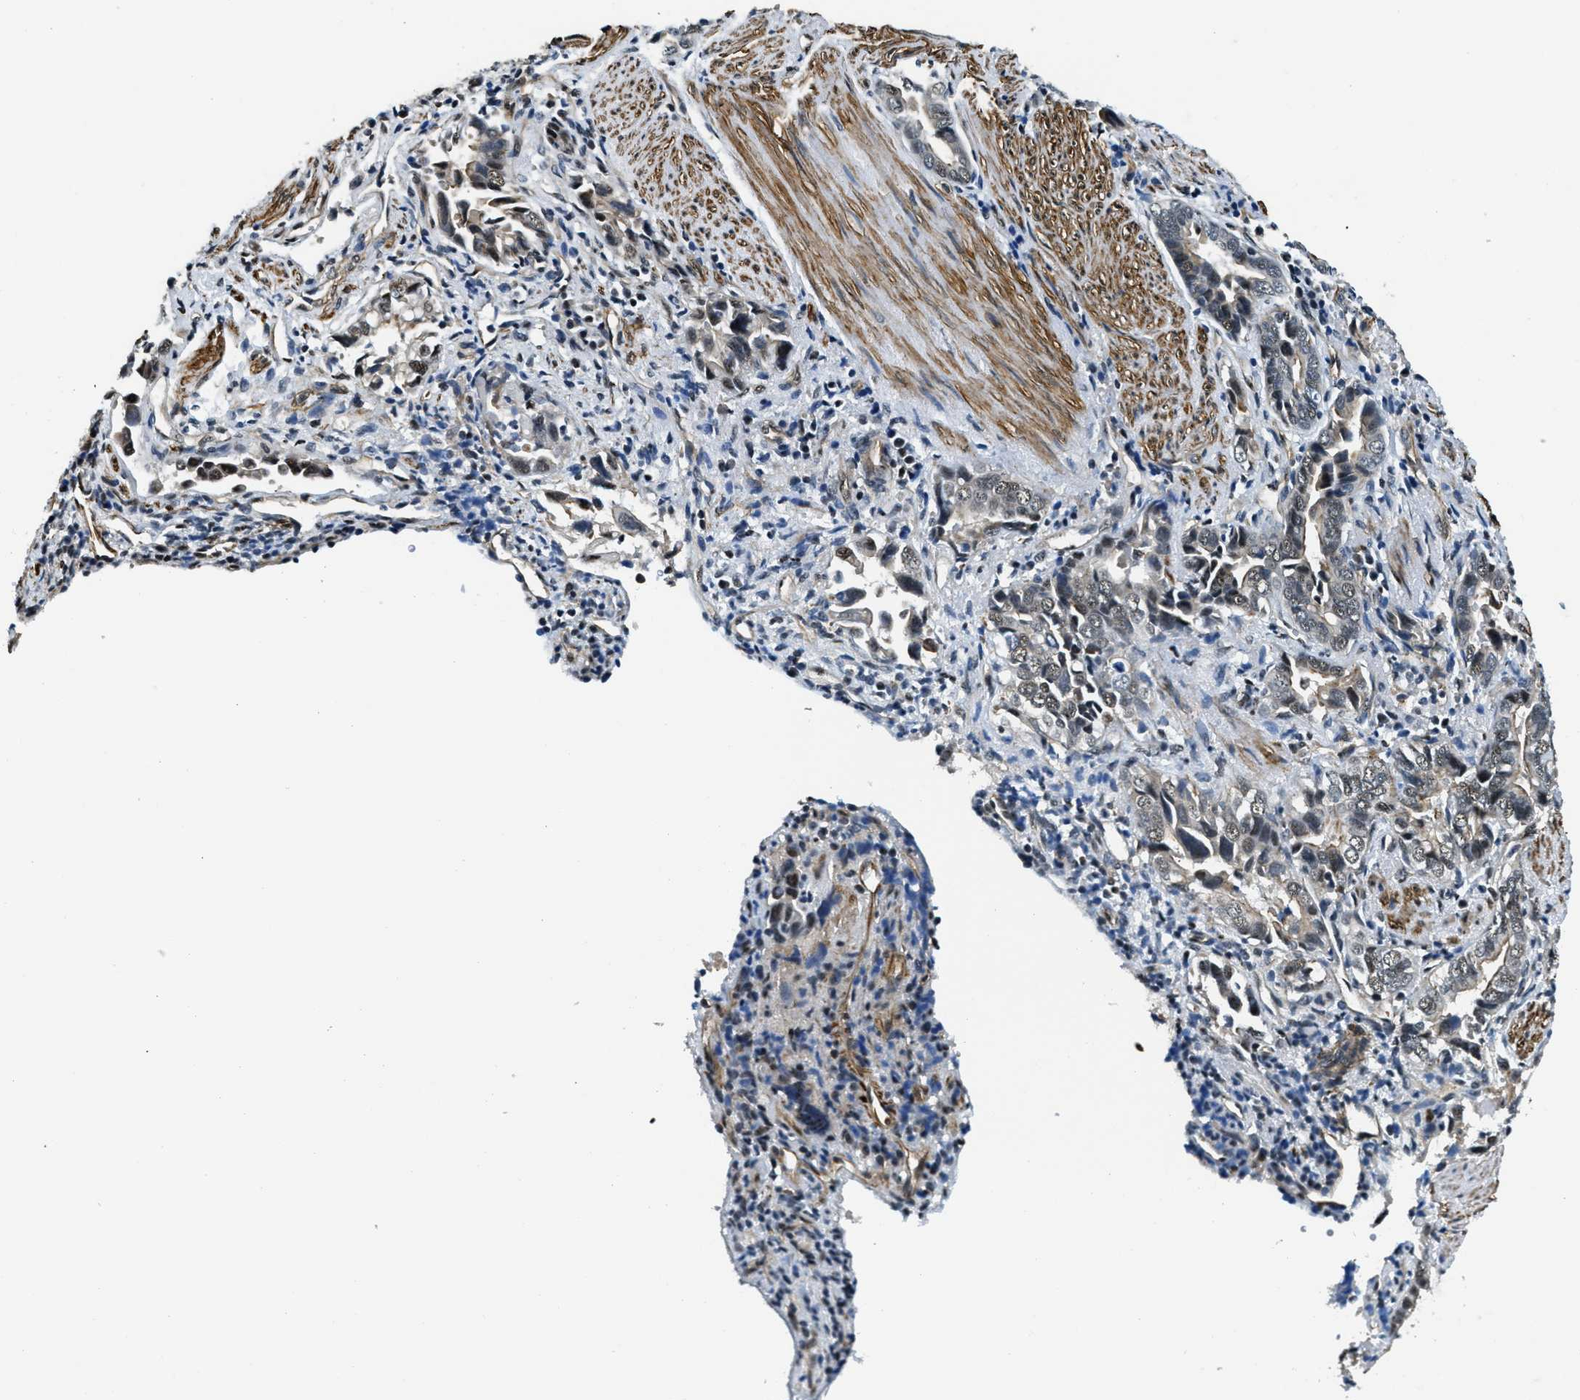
{"staining": {"intensity": "weak", "quantity": "<25%", "location": "nuclear"}, "tissue": "liver cancer", "cell_type": "Tumor cells", "image_type": "cancer", "snomed": [{"axis": "morphology", "description": "Cholangiocarcinoma"}, {"axis": "topography", "description": "Liver"}], "caption": "Tumor cells show no significant protein expression in liver cancer.", "gene": "CFAP36", "patient": {"sex": "female", "age": 79}}